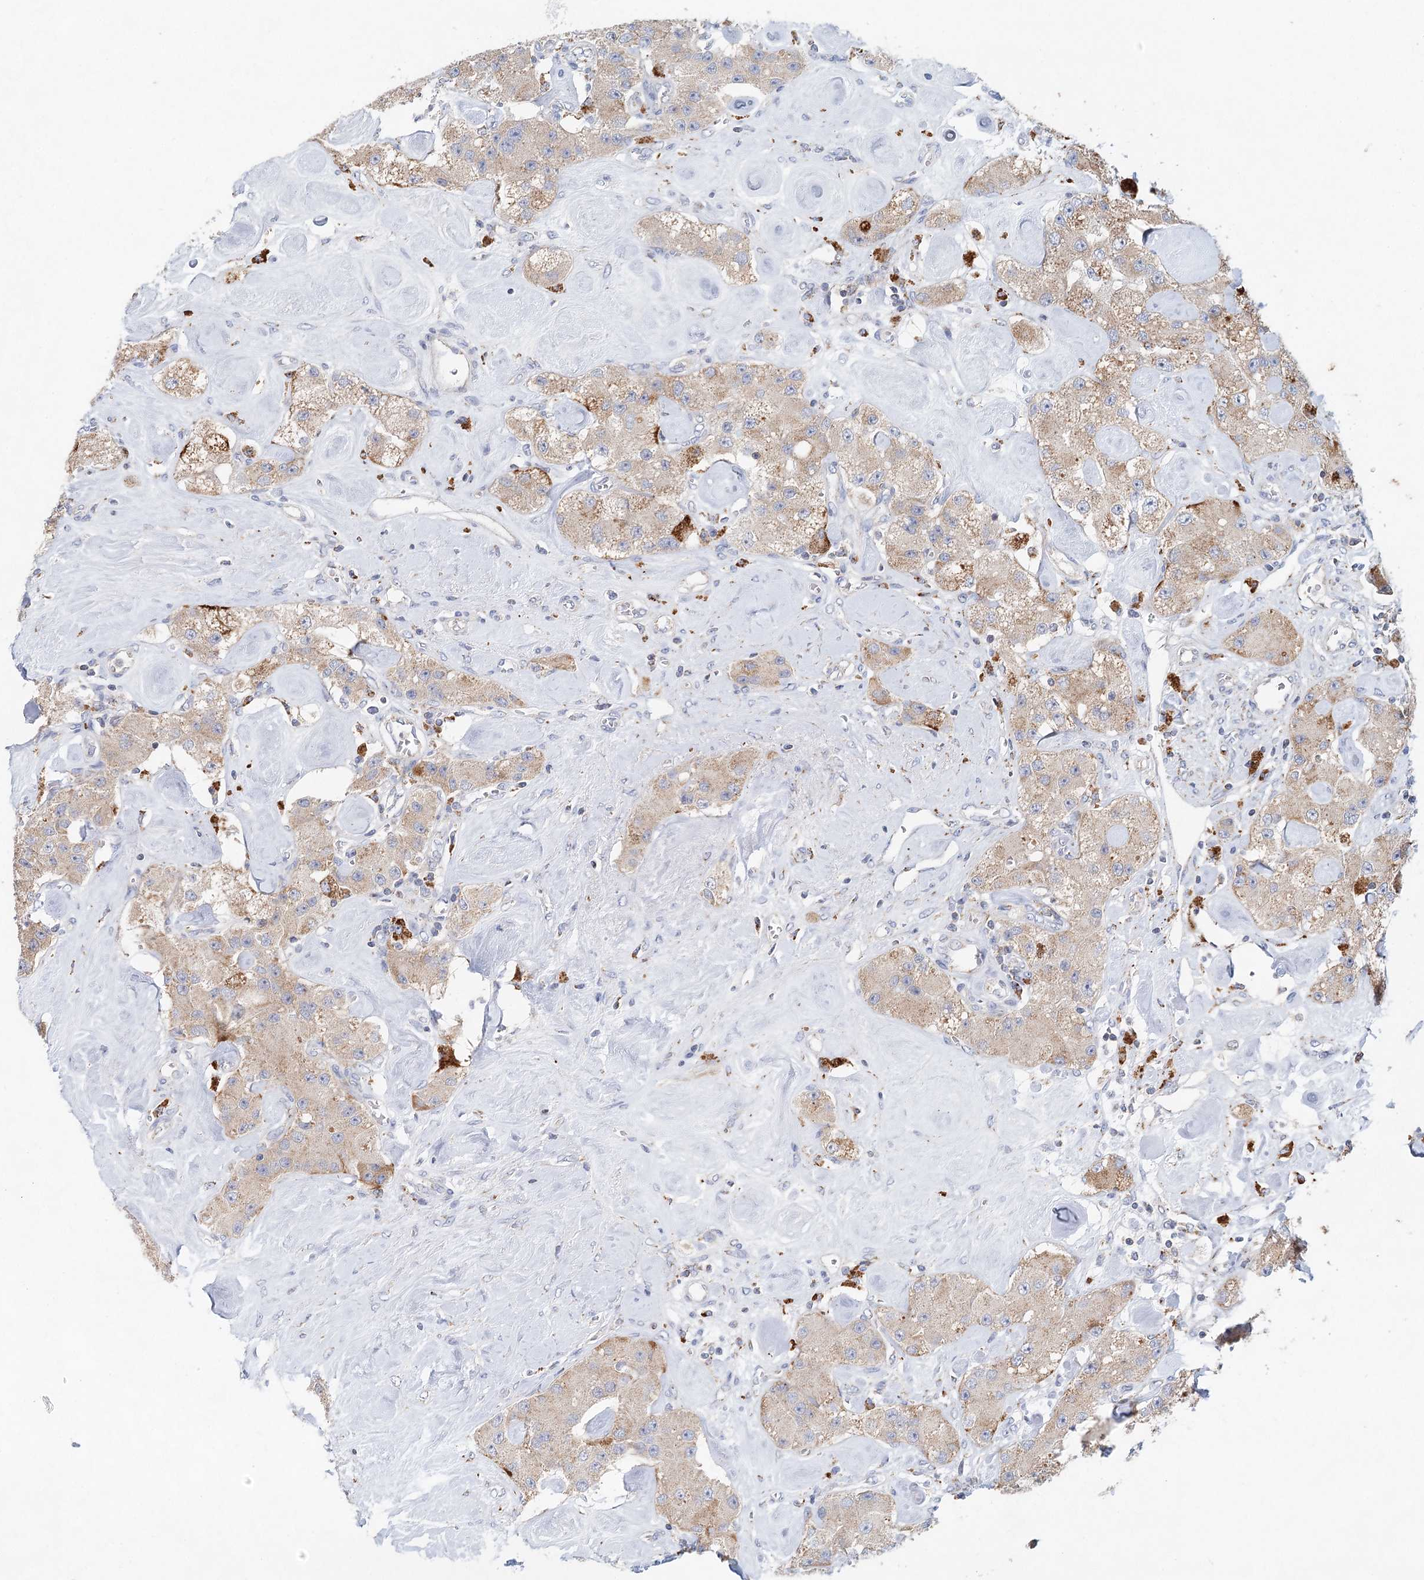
{"staining": {"intensity": "moderate", "quantity": ">75%", "location": "cytoplasmic/membranous"}, "tissue": "carcinoid", "cell_type": "Tumor cells", "image_type": "cancer", "snomed": [{"axis": "morphology", "description": "Carcinoid, malignant, NOS"}, {"axis": "topography", "description": "Pancreas"}], "caption": "High-magnification brightfield microscopy of carcinoid stained with DAB (brown) and counterstained with hematoxylin (blue). tumor cells exhibit moderate cytoplasmic/membranous staining is present in approximately>75% of cells.", "gene": "XPO6", "patient": {"sex": "male", "age": 41}}